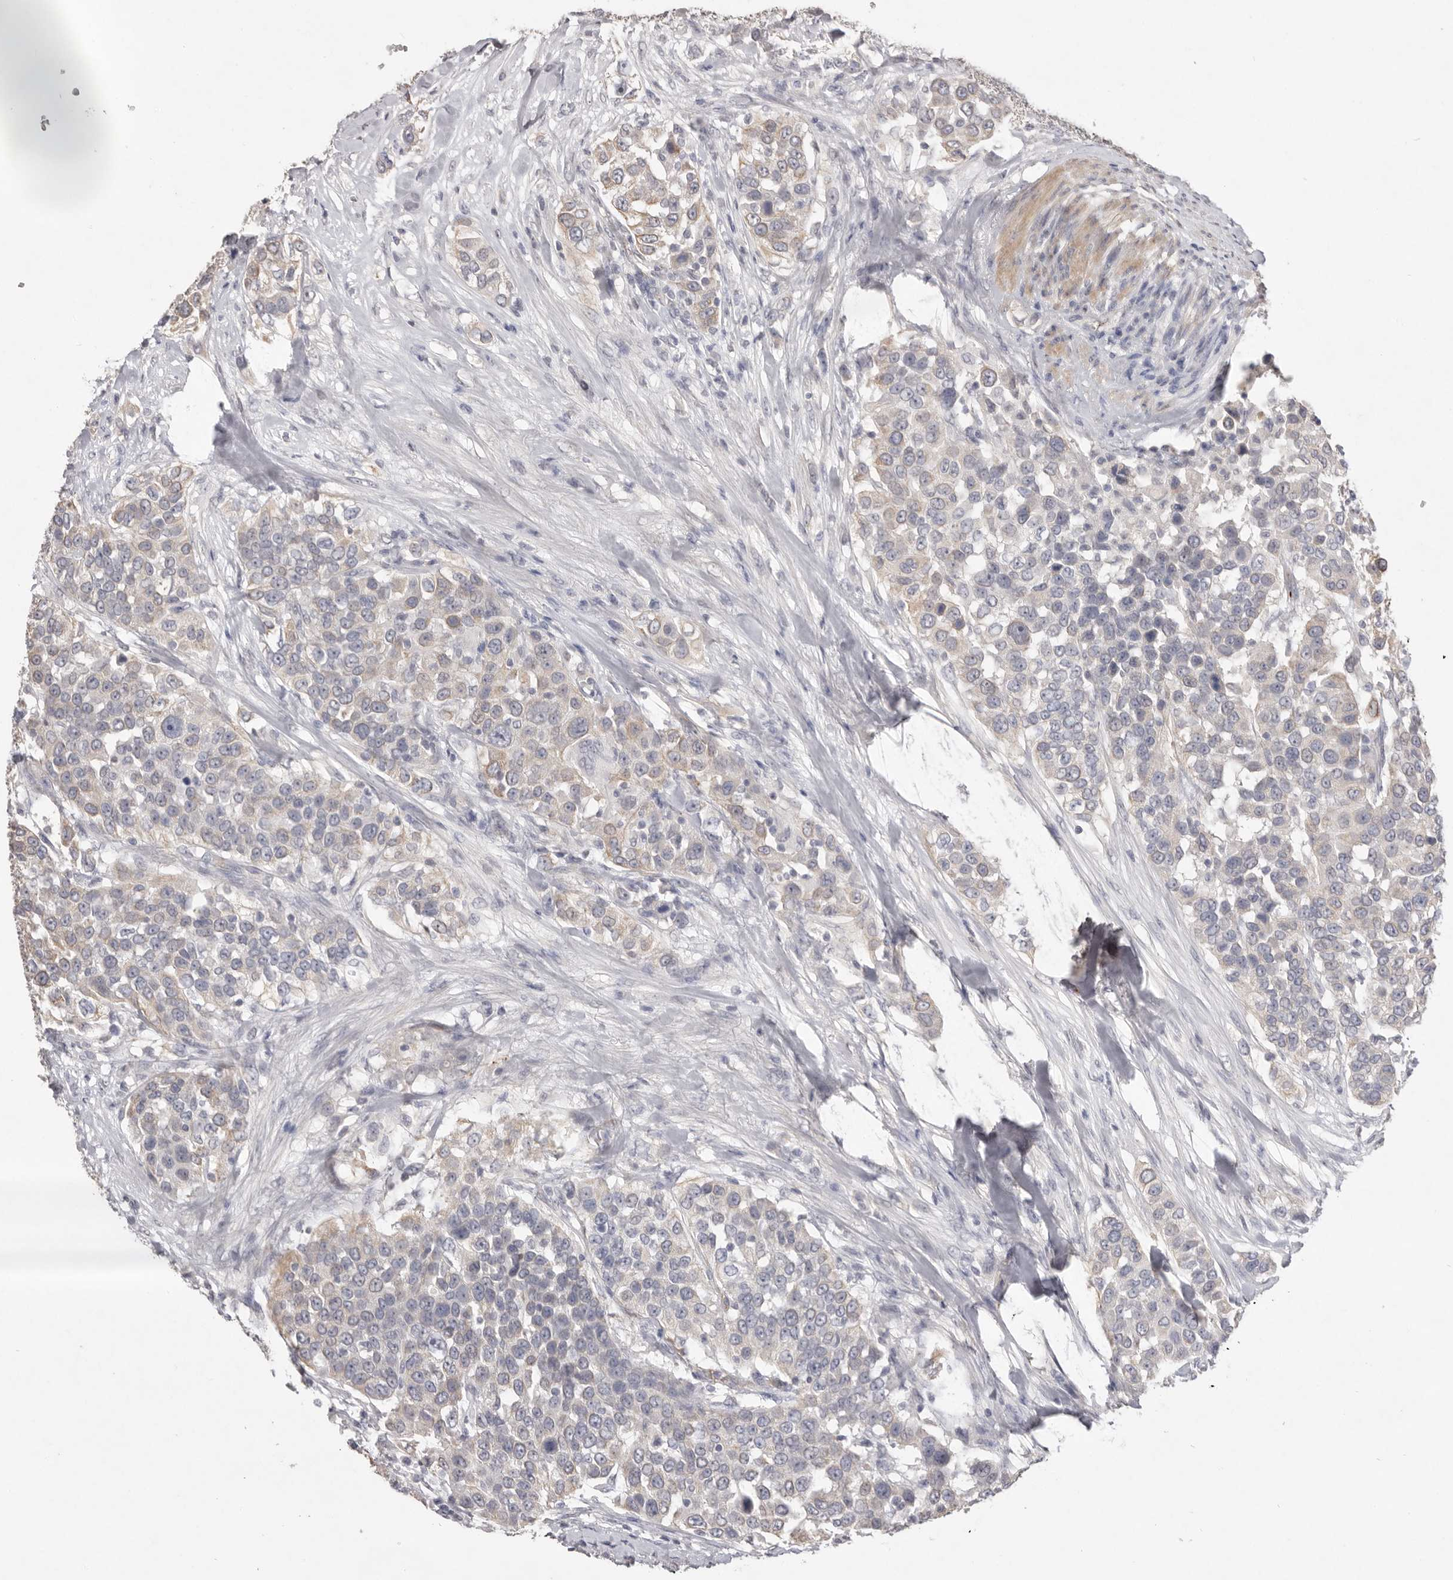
{"staining": {"intensity": "negative", "quantity": "none", "location": "none"}, "tissue": "urothelial cancer", "cell_type": "Tumor cells", "image_type": "cancer", "snomed": [{"axis": "morphology", "description": "Urothelial carcinoma, High grade"}, {"axis": "topography", "description": "Urinary bladder"}], "caption": "A photomicrograph of human high-grade urothelial carcinoma is negative for staining in tumor cells. Brightfield microscopy of immunohistochemistry stained with DAB (brown) and hematoxylin (blue), captured at high magnification.", "gene": "ZYG11B", "patient": {"sex": "female", "age": 80}}